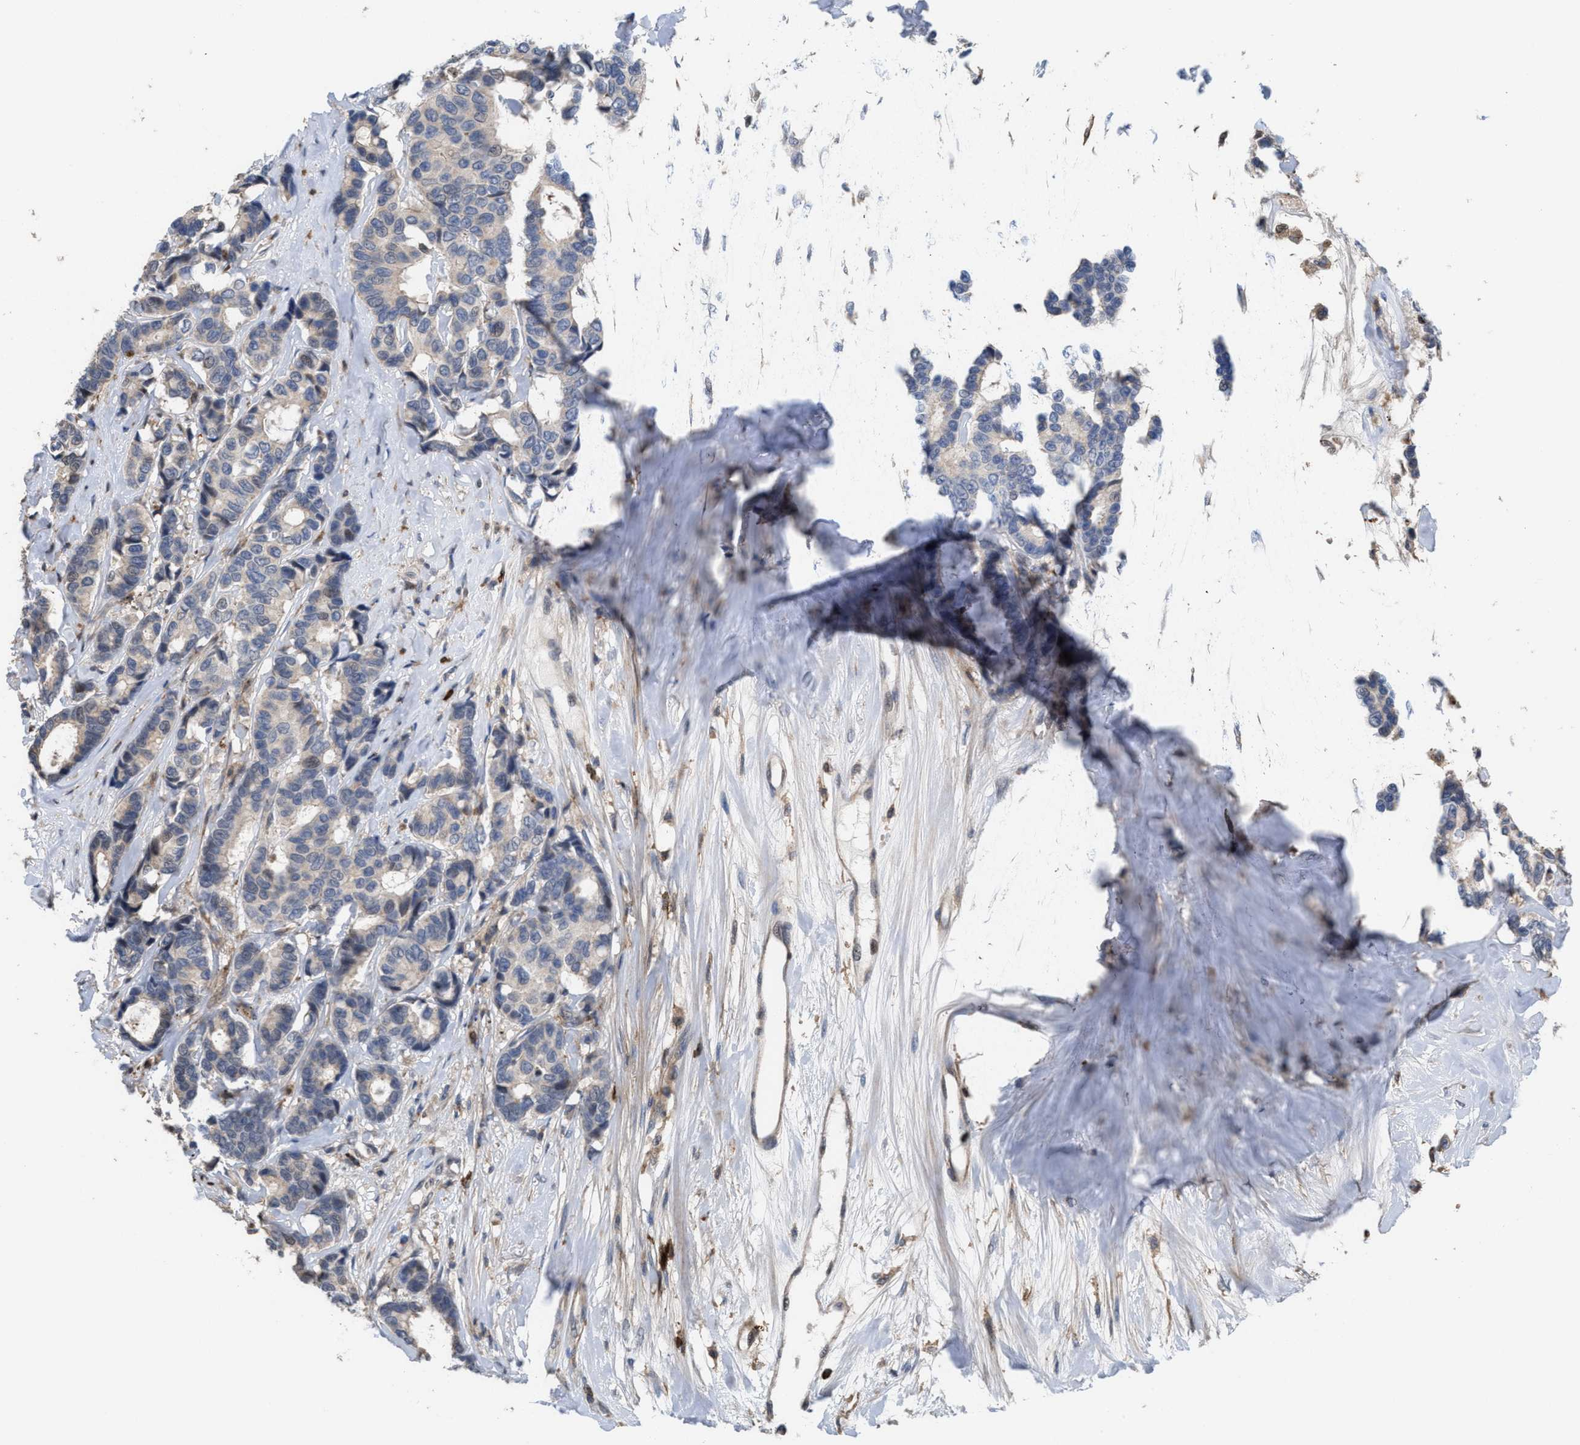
{"staining": {"intensity": "negative", "quantity": "none", "location": "none"}, "tissue": "breast cancer", "cell_type": "Tumor cells", "image_type": "cancer", "snomed": [{"axis": "morphology", "description": "Duct carcinoma"}, {"axis": "topography", "description": "Breast"}], "caption": "The image reveals no staining of tumor cells in intraductal carcinoma (breast). (DAB (3,3'-diaminobenzidine) immunohistochemistry, high magnification).", "gene": "PTPRE", "patient": {"sex": "female", "age": 87}}